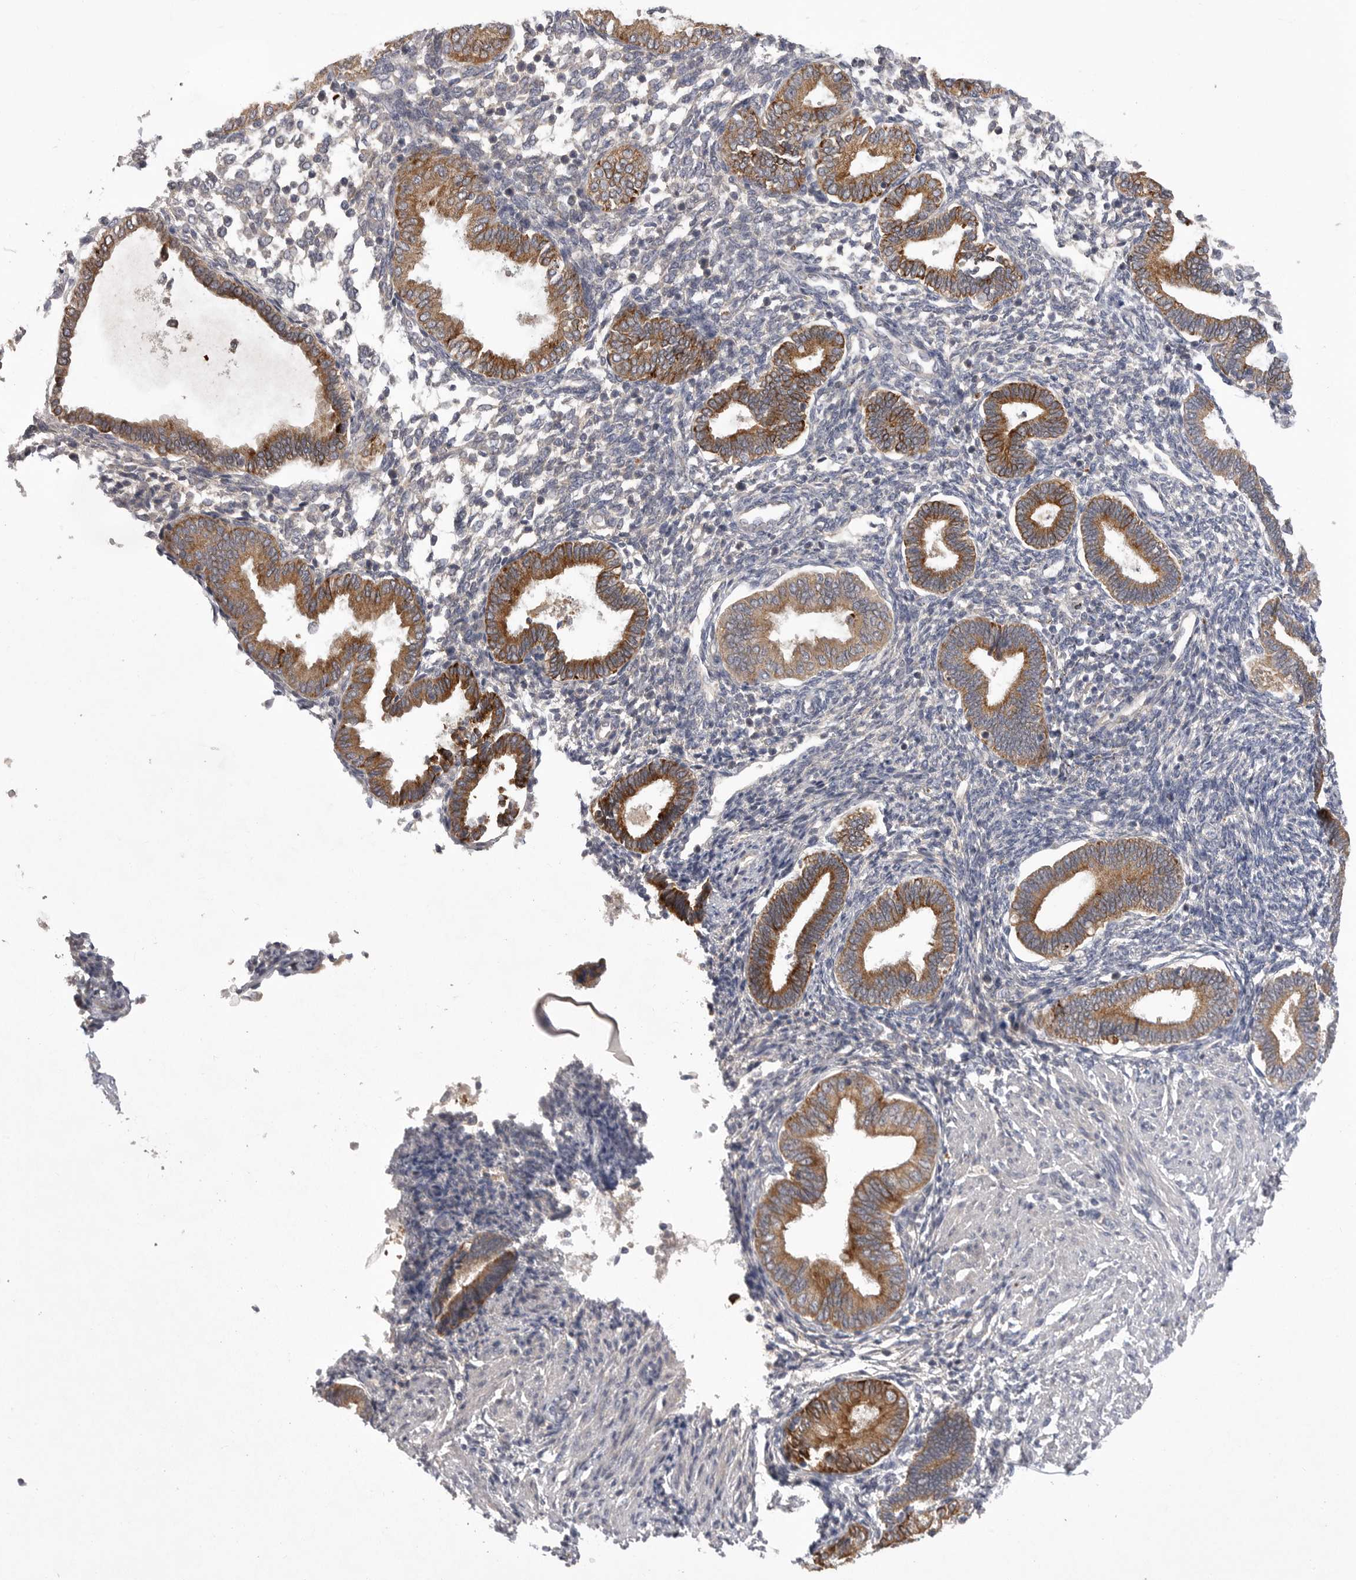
{"staining": {"intensity": "weak", "quantity": "<25%", "location": "cytoplasmic/membranous"}, "tissue": "endometrium", "cell_type": "Cells in endometrial stroma", "image_type": "normal", "snomed": [{"axis": "morphology", "description": "Normal tissue, NOS"}, {"axis": "topography", "description": "Endometrium"}], "caption": "High power microscopy image of an IHC photomicrograph of unremarkable endometrium, revealing no significant staining in cells in endometrial stroma. Nuclei are stained in blue.", "gene": "DHDDS", "patient": {"sex": "female", "age": 53}}